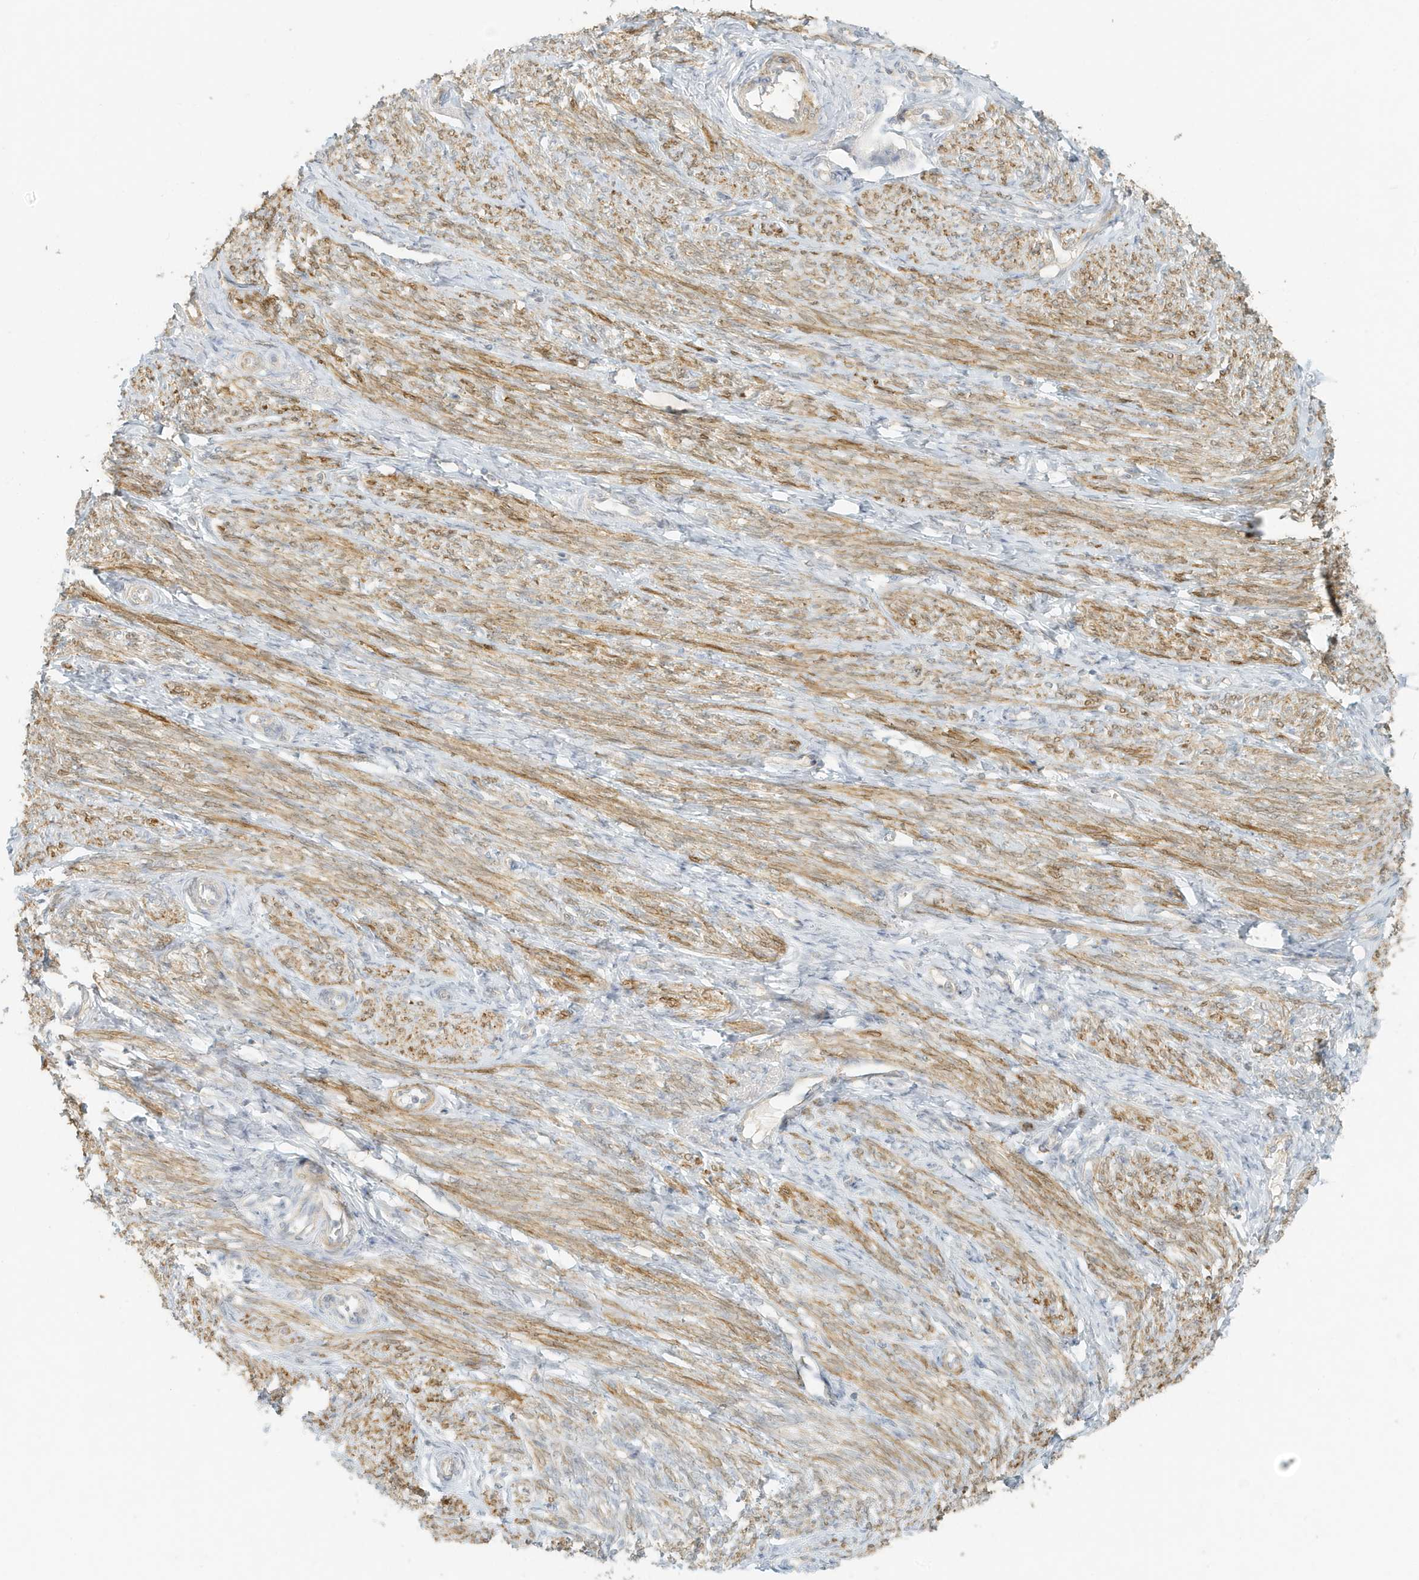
{"staining": {"intensity": "moderate", "quantity": "<25%", "location": "cytoplasmic/membranous"}, "tissue": "endometrium", "cell_type": "Cells in endometrial stroma", "image_type": "normal", "snomed": [{"axis": "morphology", "description": "Normal tissue, NOS"}, {"axis": "topography", "description": "Endometrium"}], "caption": "Immunohistochemical staining of unremarkable human endometrium reveals low levels of moderate cytoplasmic/membranous expression in about <25% of cells in endometrial stroma. (Stains: DAB (3,3'-diaminobenzidine) in brown, nuclei in blue, Microscopy: brightfield microscopy at high magnification).", "gene": "MCOLN1", "patient": {"sex": "female", "age": 72}}